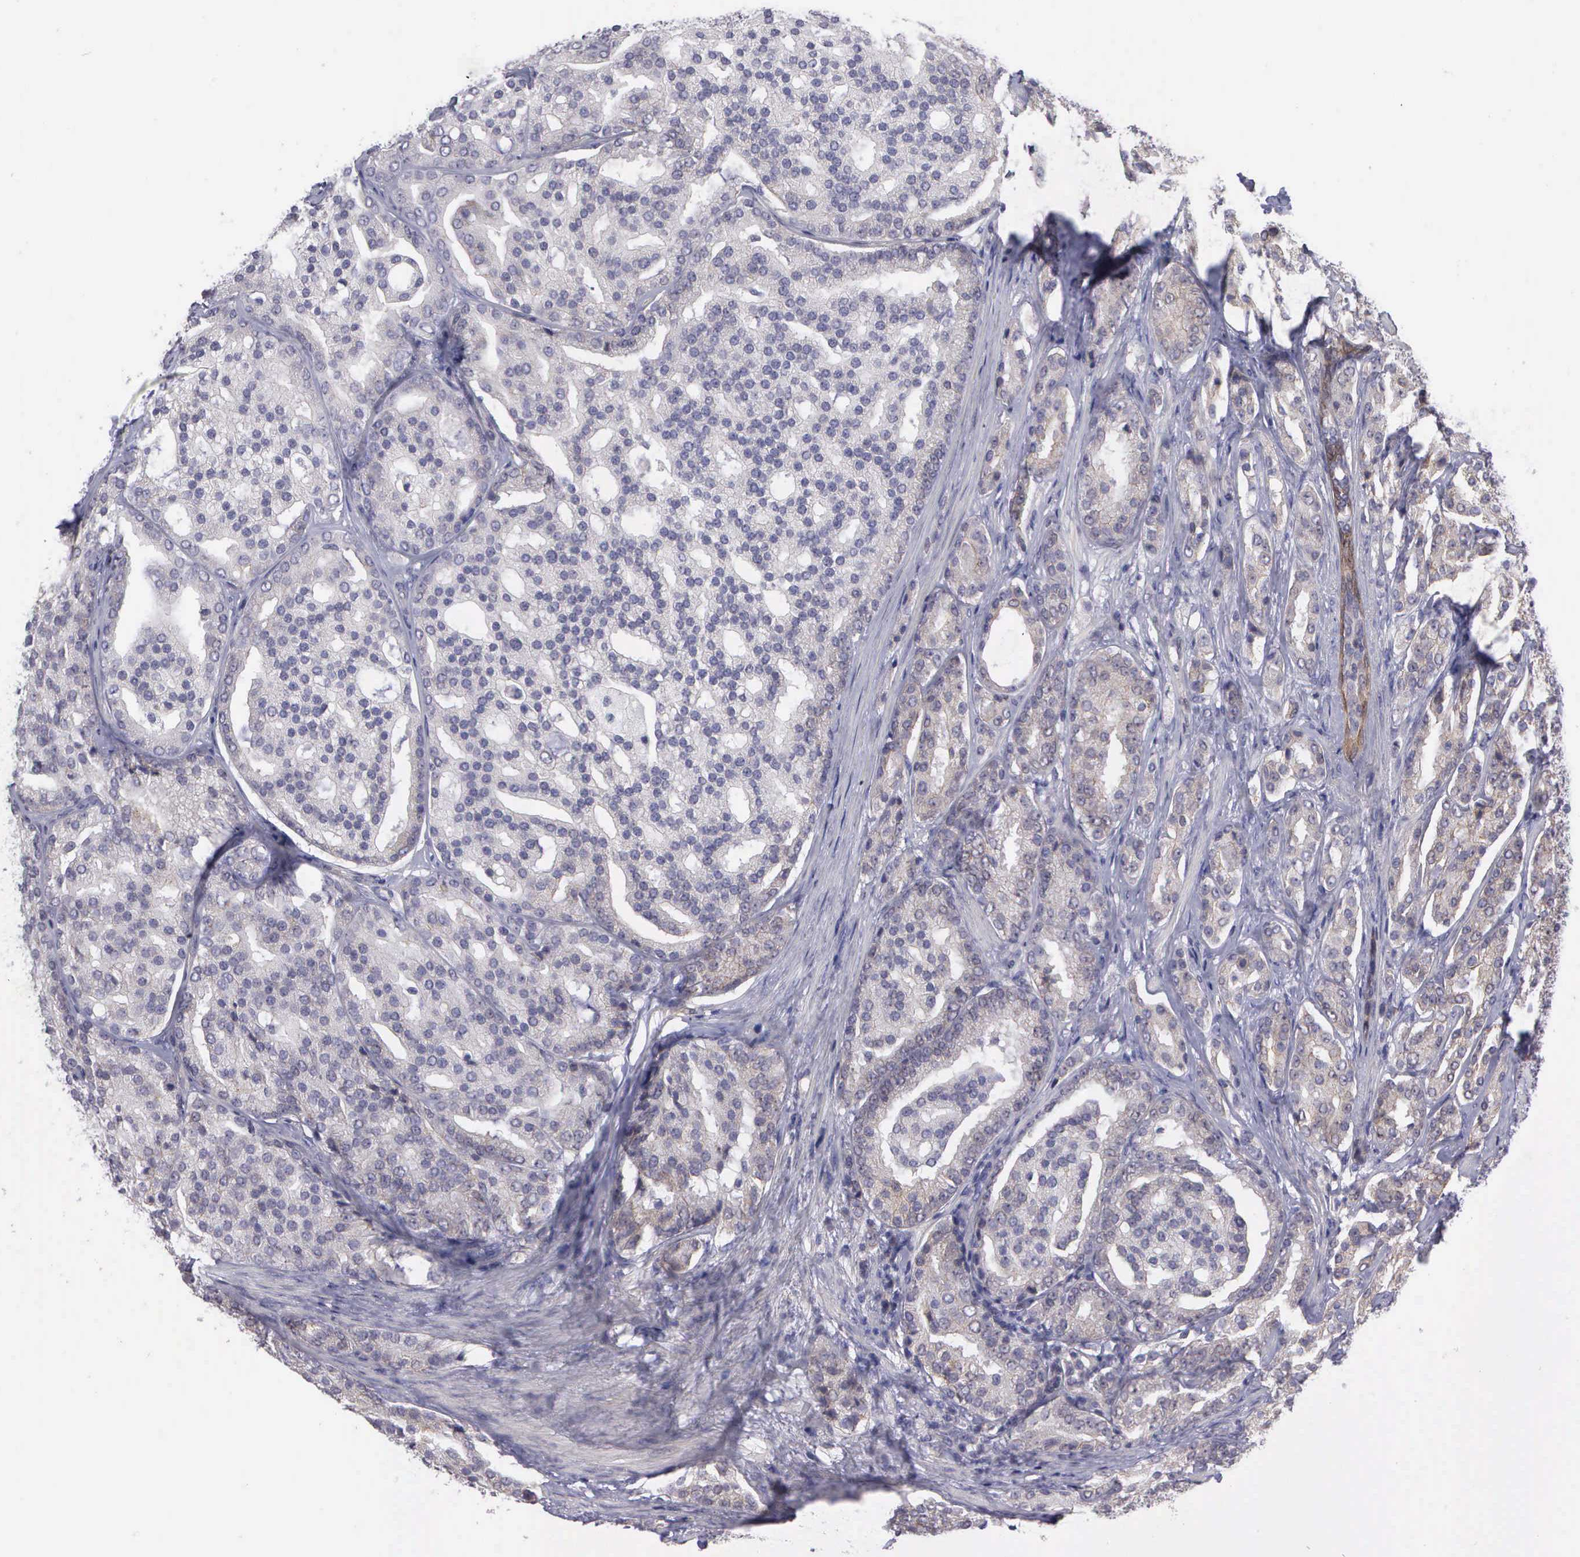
{"staining": {"intensity": "negative", "quantity": "none", "location": "none"}, "tissue": "prostate cancer", "cell_type": "Tumor cells", "image_type": "cancer", "snomed": [{"axis": "morphology", "description": "Adenocarcinoma, High grade"}, {"axis": "topography", "description": "Prostate"}], "caption": "IHC of prostate cancer exhibits no staining in tumor cells.", "gene": "MICAL3", "patient": {"sex": "male", "age": 64}}